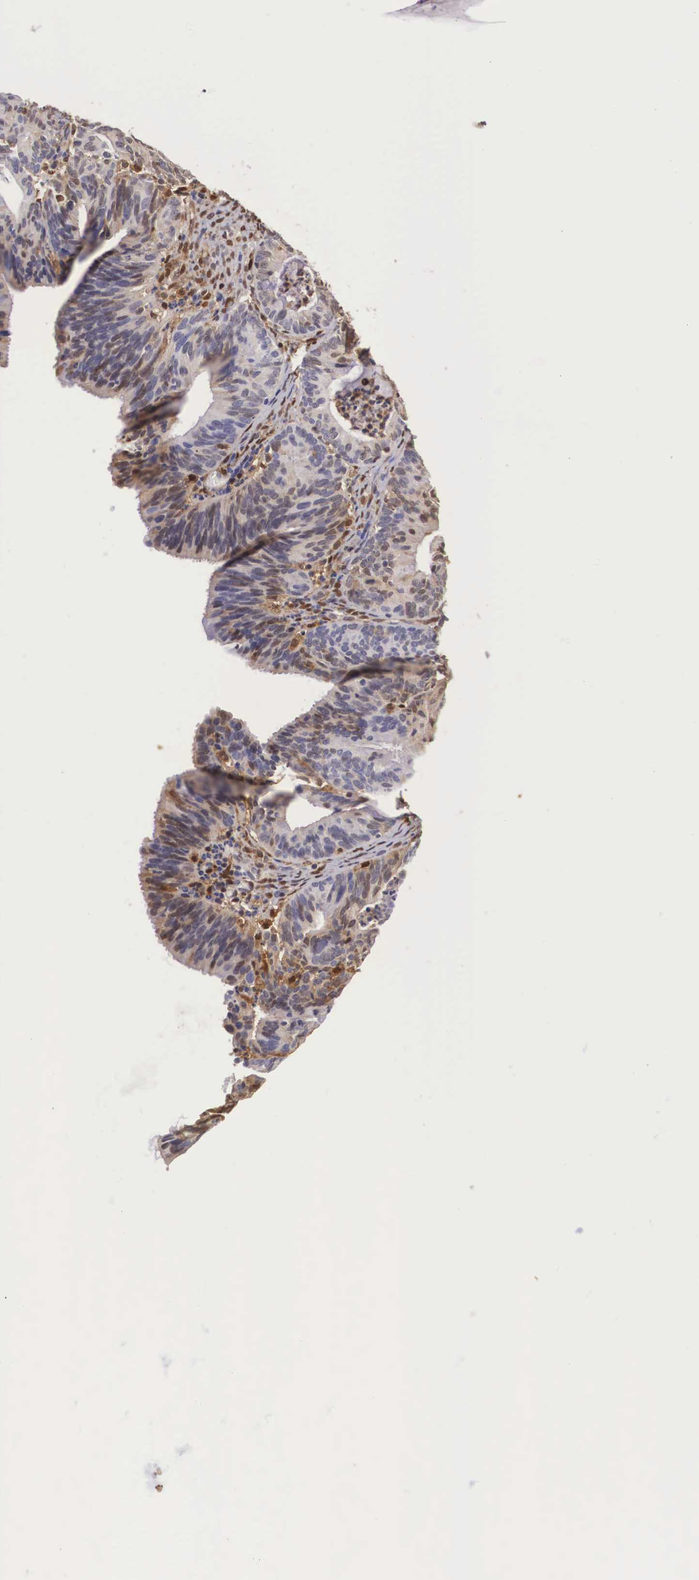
{"staining": {"intensity": "negative", "quantity": "none", "location": "none"}, "tissue": "ovarian cancer", "cell_type": "Tumor cells", "image_type": "cancer", "snomed": [{"axis": "morphology", "description": "Carcinoma, endometroid"}, {"axis": "topography", "description": "Ovary"}], "caption": "This photomicrograph is of endometroid carcinoma (ovarian) stained with immunohistochemistry to label a protein in brown with the nuclei are counter-stained blue. There is no expression in tumor cells.", "gene": "LGALS1", "patient": {"sex": "female", "age": 52}}